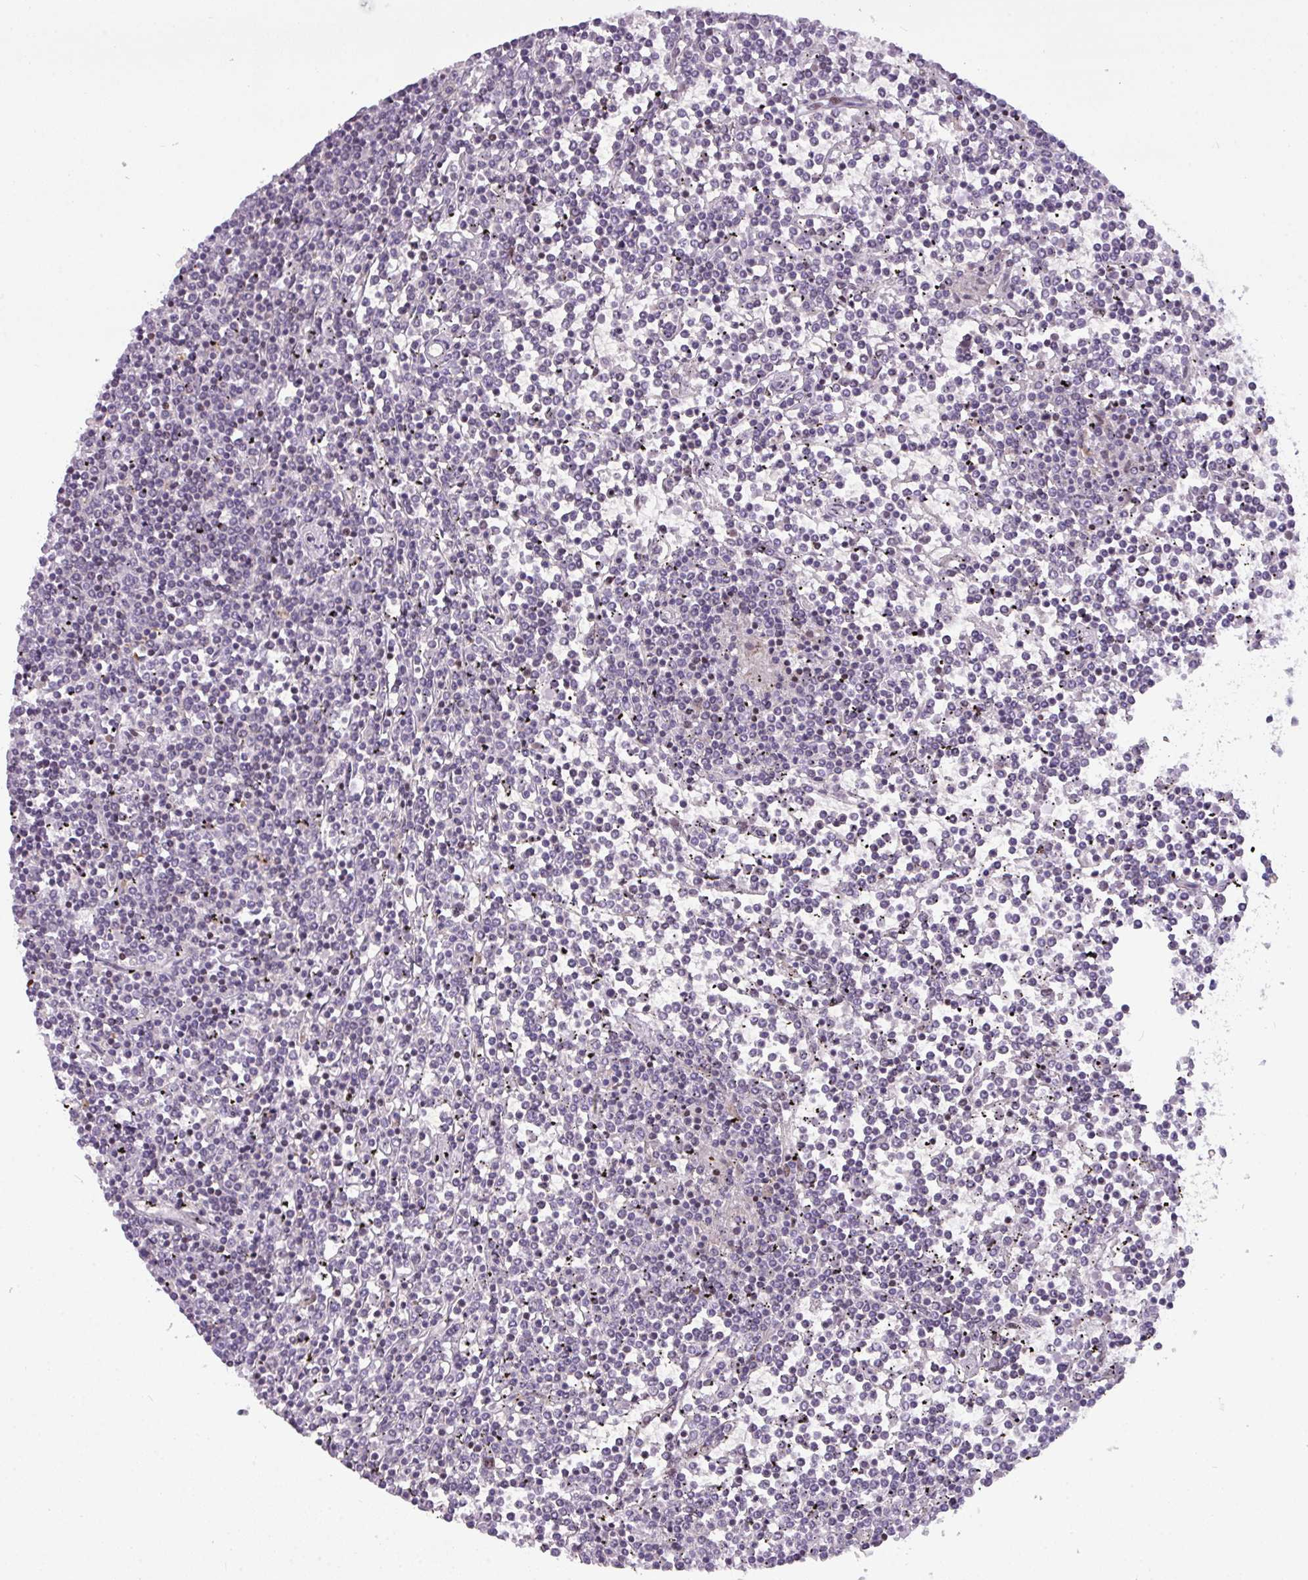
{"staining": {"intensity": "negative", "quantity": "none", "location": "none"}, "tissue": "lymphoma", "cell_type": "Tumor cells", "image_type": "cancer", "snomed": [{"axis": "morphology", "description": "Malignant lymphoma, non-Hodgkin's type, Low grade"}, {"axis": "topography", "description": "Spleen"}], "caption": "A photomicrograph of human lymphoma is negative for staining in tumor cells. (Stains: DAB (3,3'-diaminobenzidine) immunohistochemistry with hematoxylin counter stain, Microscopy: brightfield microscopy at high magnification).", "gene": "SLC66A2", "patient": {"sex": "female", "age": 19}}